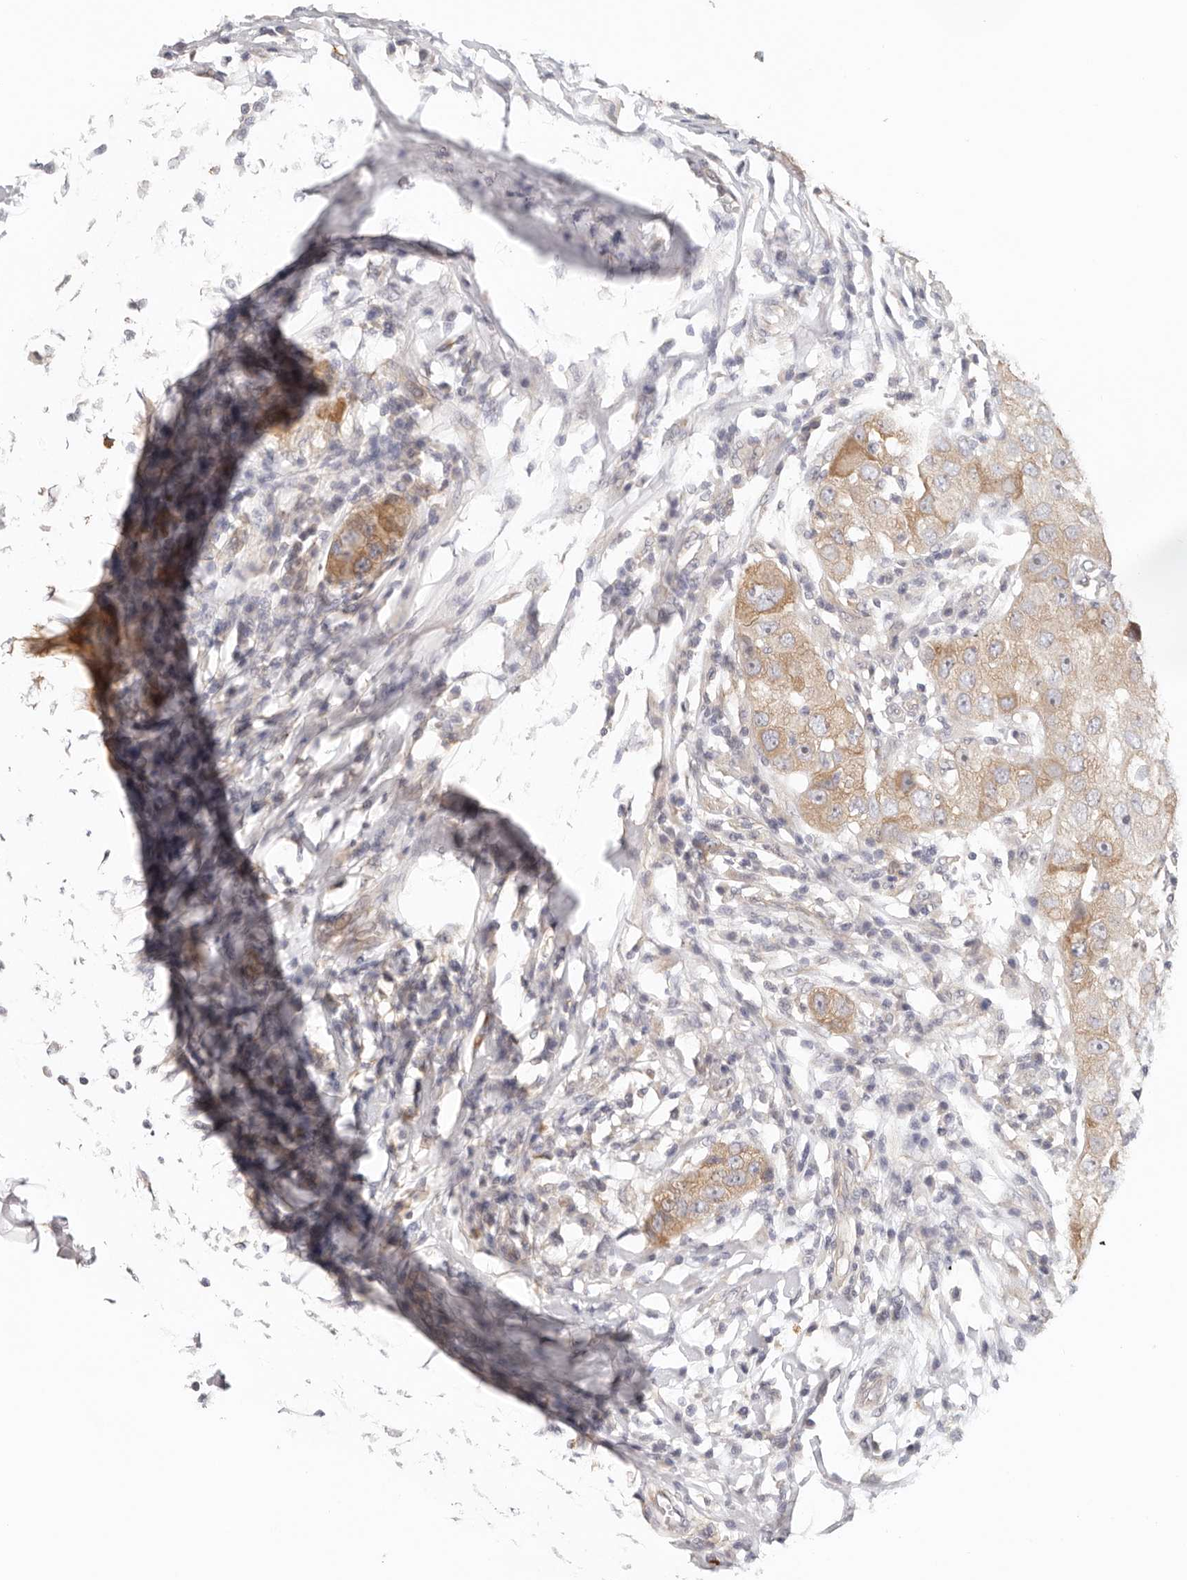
{"staining": {"intensity": "moderate", "quantity": ">75%", "location": "cytoplasmic/membranous"}, "tissue": "breast cancer", "cell_type": "Tumor cells", "image_type": "cancer", "snomed": [{"axis": "morphology", "description": "Duct carcinoma"}, {"axis": "topography", "description": "Breast"}], "caption": "Tumor cells demonstrate medium levels of moderate cytoplasmic/membranous positivity in about >75% of cells in human breast invasive ductal carcinoma.", "gene": "AFDN", "patient": {"sex": "female", "age": 27}}